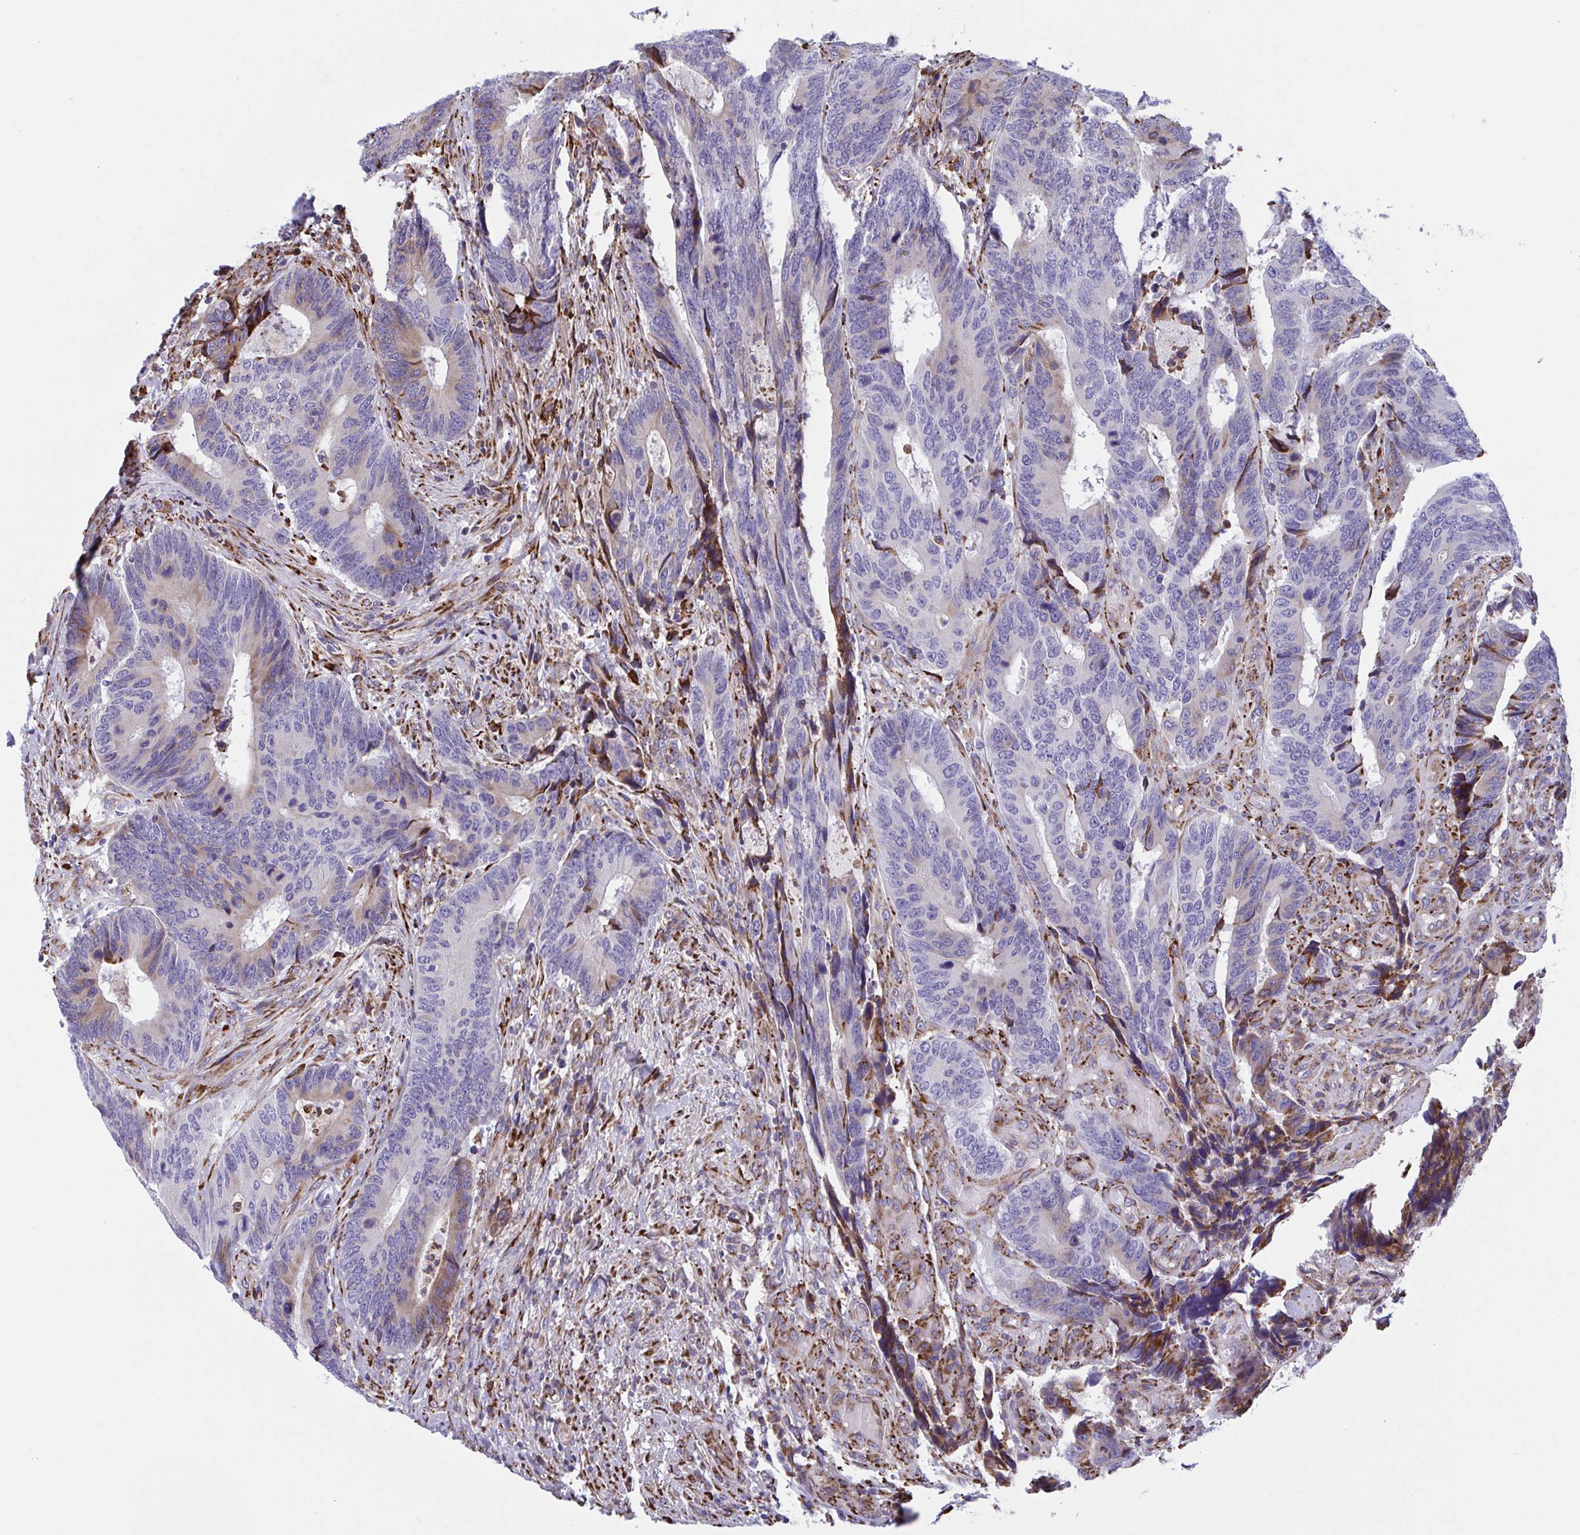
{"staining": {"intensity": "moderate", "quantity": "<25%", "location": "cytoplasmic/membranous"}, "tissue": "colorectal cancer", "cell_type": "Tumor cells", "image_type": "cancer", "snomed": [{"axis": "morphology", "description": "Adenocarcinoma, NOS"}, {"axis": "topography", "description": "Colon"}], "caption": "DAB immunohistochemical staining of colorectal cancer reveals moderate cytoplasmic/membranous protein expression in approximately <25% of tumor cells. The staining was performed using DAB to visualize the protein expression in brown, while the nuclei were stained in blue with hematoxylin (Magnification: 20x).", "gene": "PEAK3", "patient": {"sex": "male", "age": 87}}